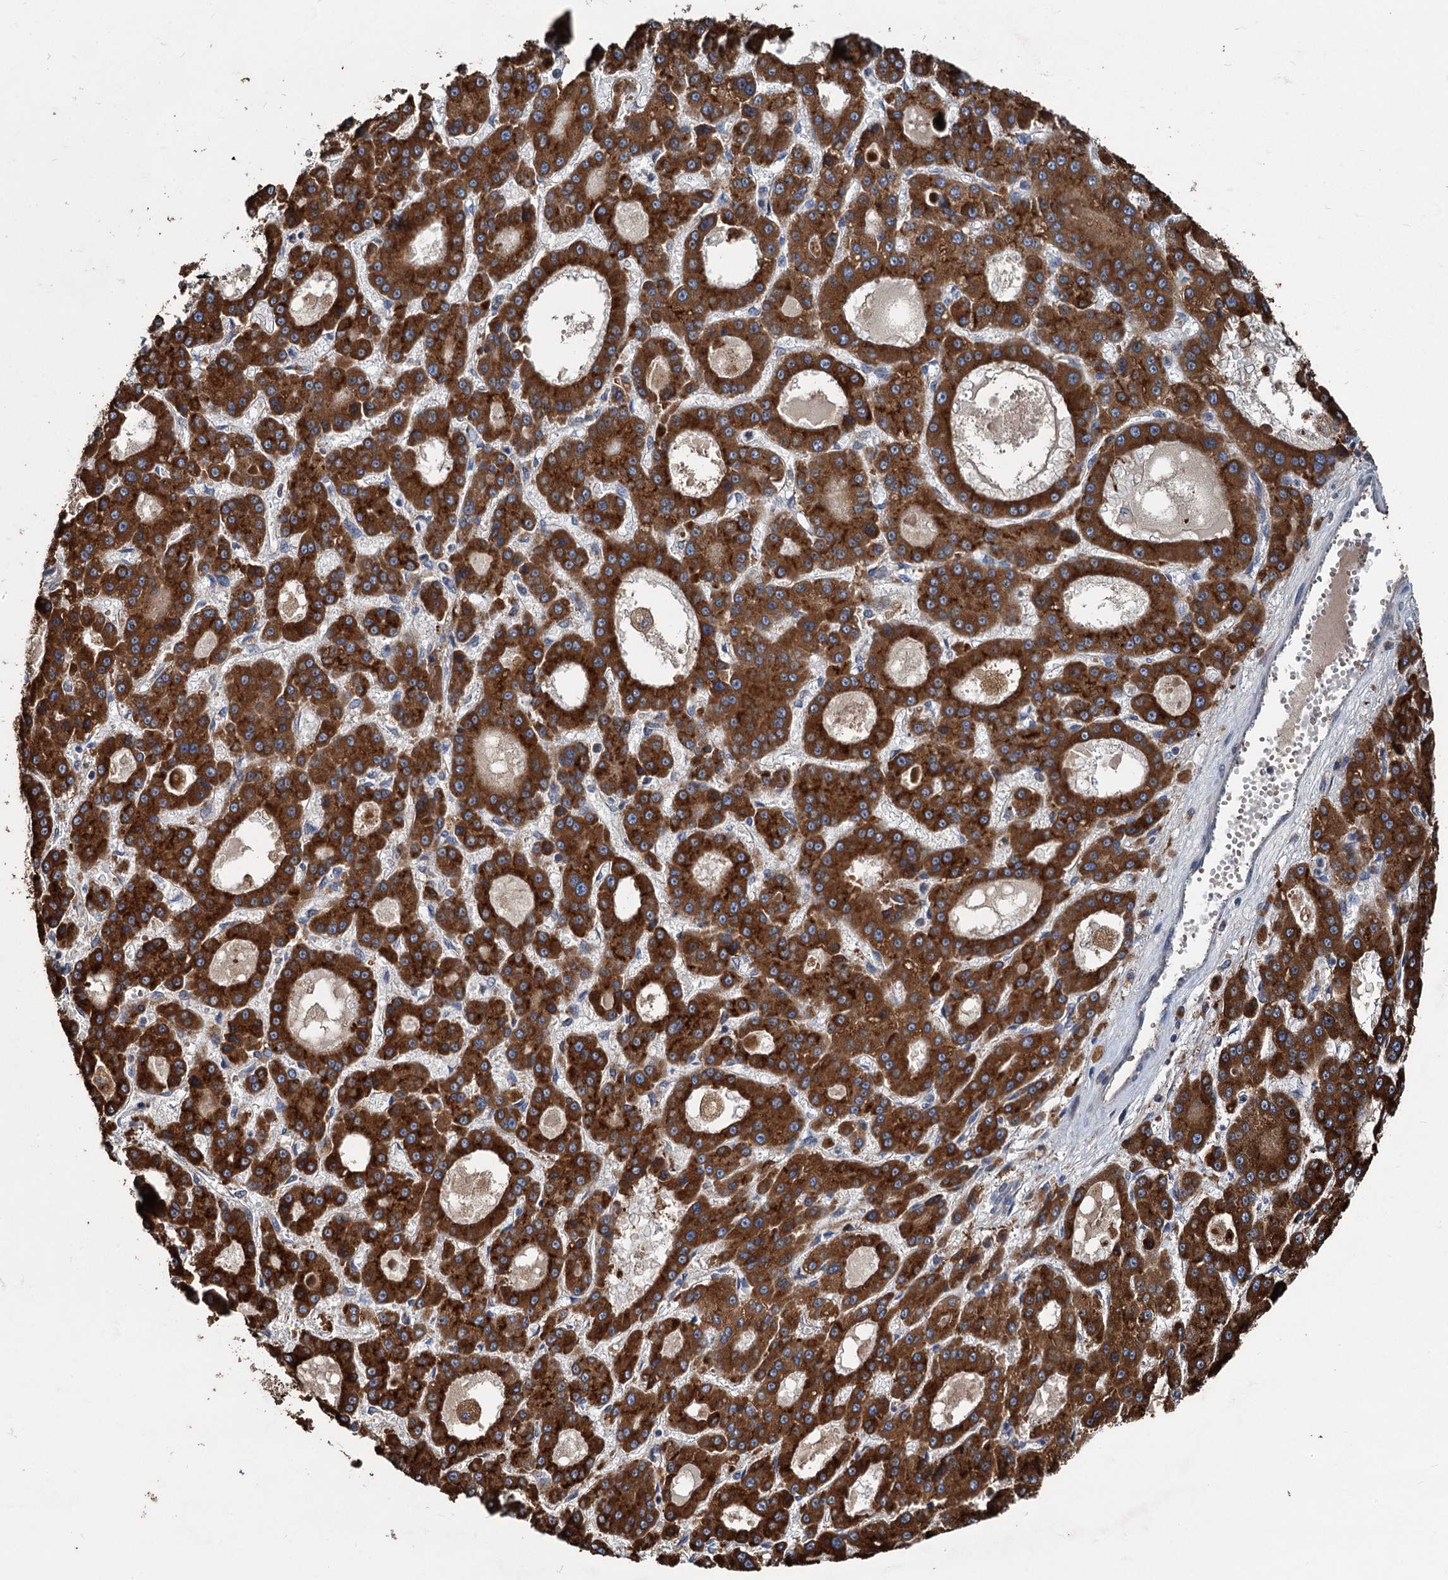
{"staining": {"intensity": "strong", "quantity": ">75%", "location": "cytoplasmic/membranous"}, "tissue": "liver cancer", "cell_type": "Tumor cells", "image_type": "cancer", "snomed": [{"axis": "morphology", "description": "Carcinoma, Hepatocellular, NOS"}, {"axis": "topography", "description": "Liver"}], "caption": "Liver cancer stained for a protein displays strong cytoplasmic/membranous positivity in tumor cells.", "gene": "OTUB1", "patient": {"sex": "male", "age": 70}}